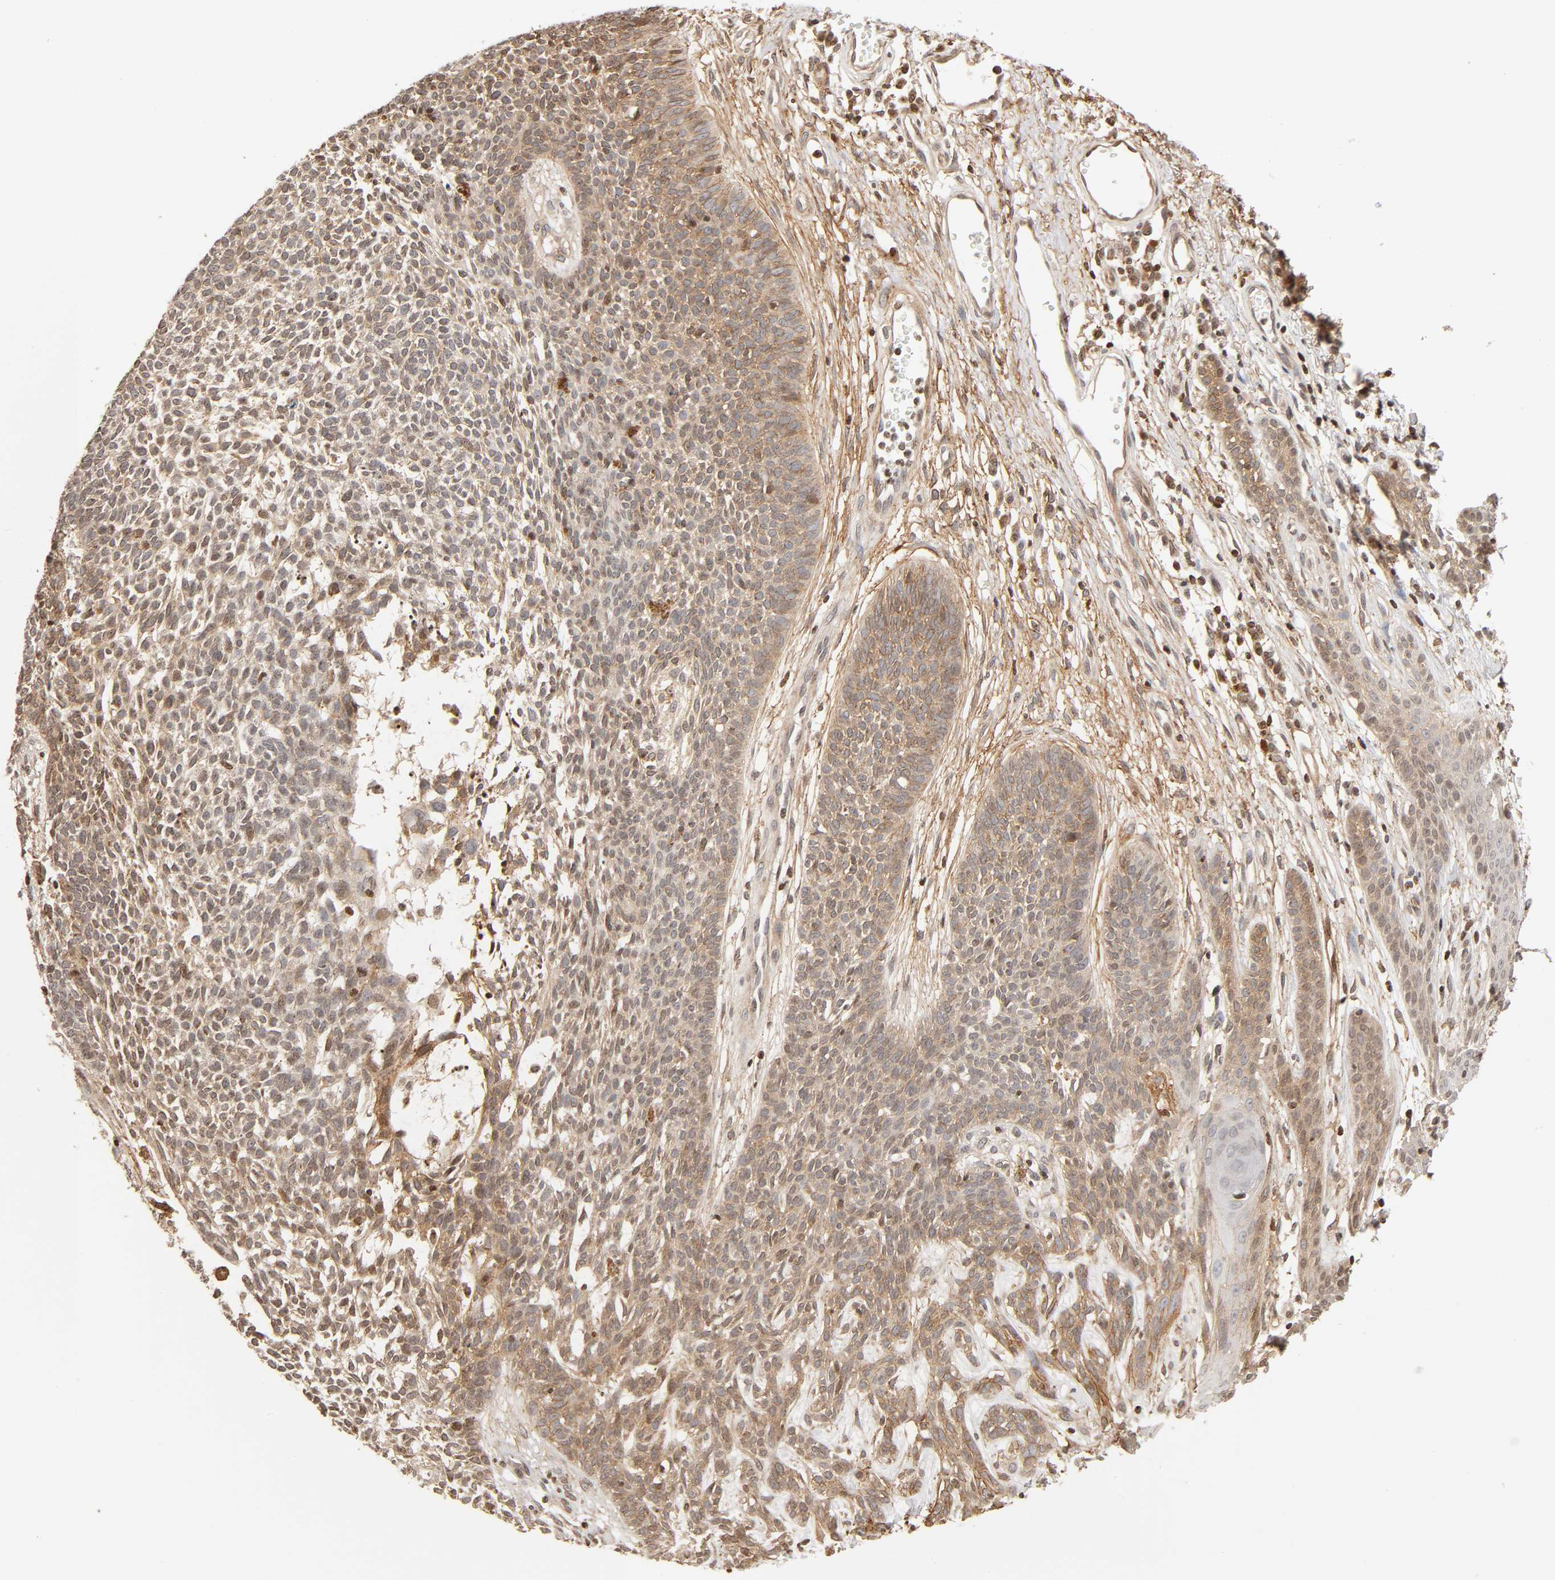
{"staining": {"intensity": "weak", "quantity": "<25%", "location": "cytoplasmic/membranous"}, "tissue": "skin cancer", "cell_type": "Tumor cells", "image_type": "cancer", "snomed": [{"axis": "morphology", "description": "Basal cell carcinoma"}, {"axis": "topography", "description": "Skin"}], "caption": "Human skin cancer stained for a protein using IHC exhibits no staining in tumor cells.", "gene": "ITGAV", "patient": {"sex": "female", "age": 84}}